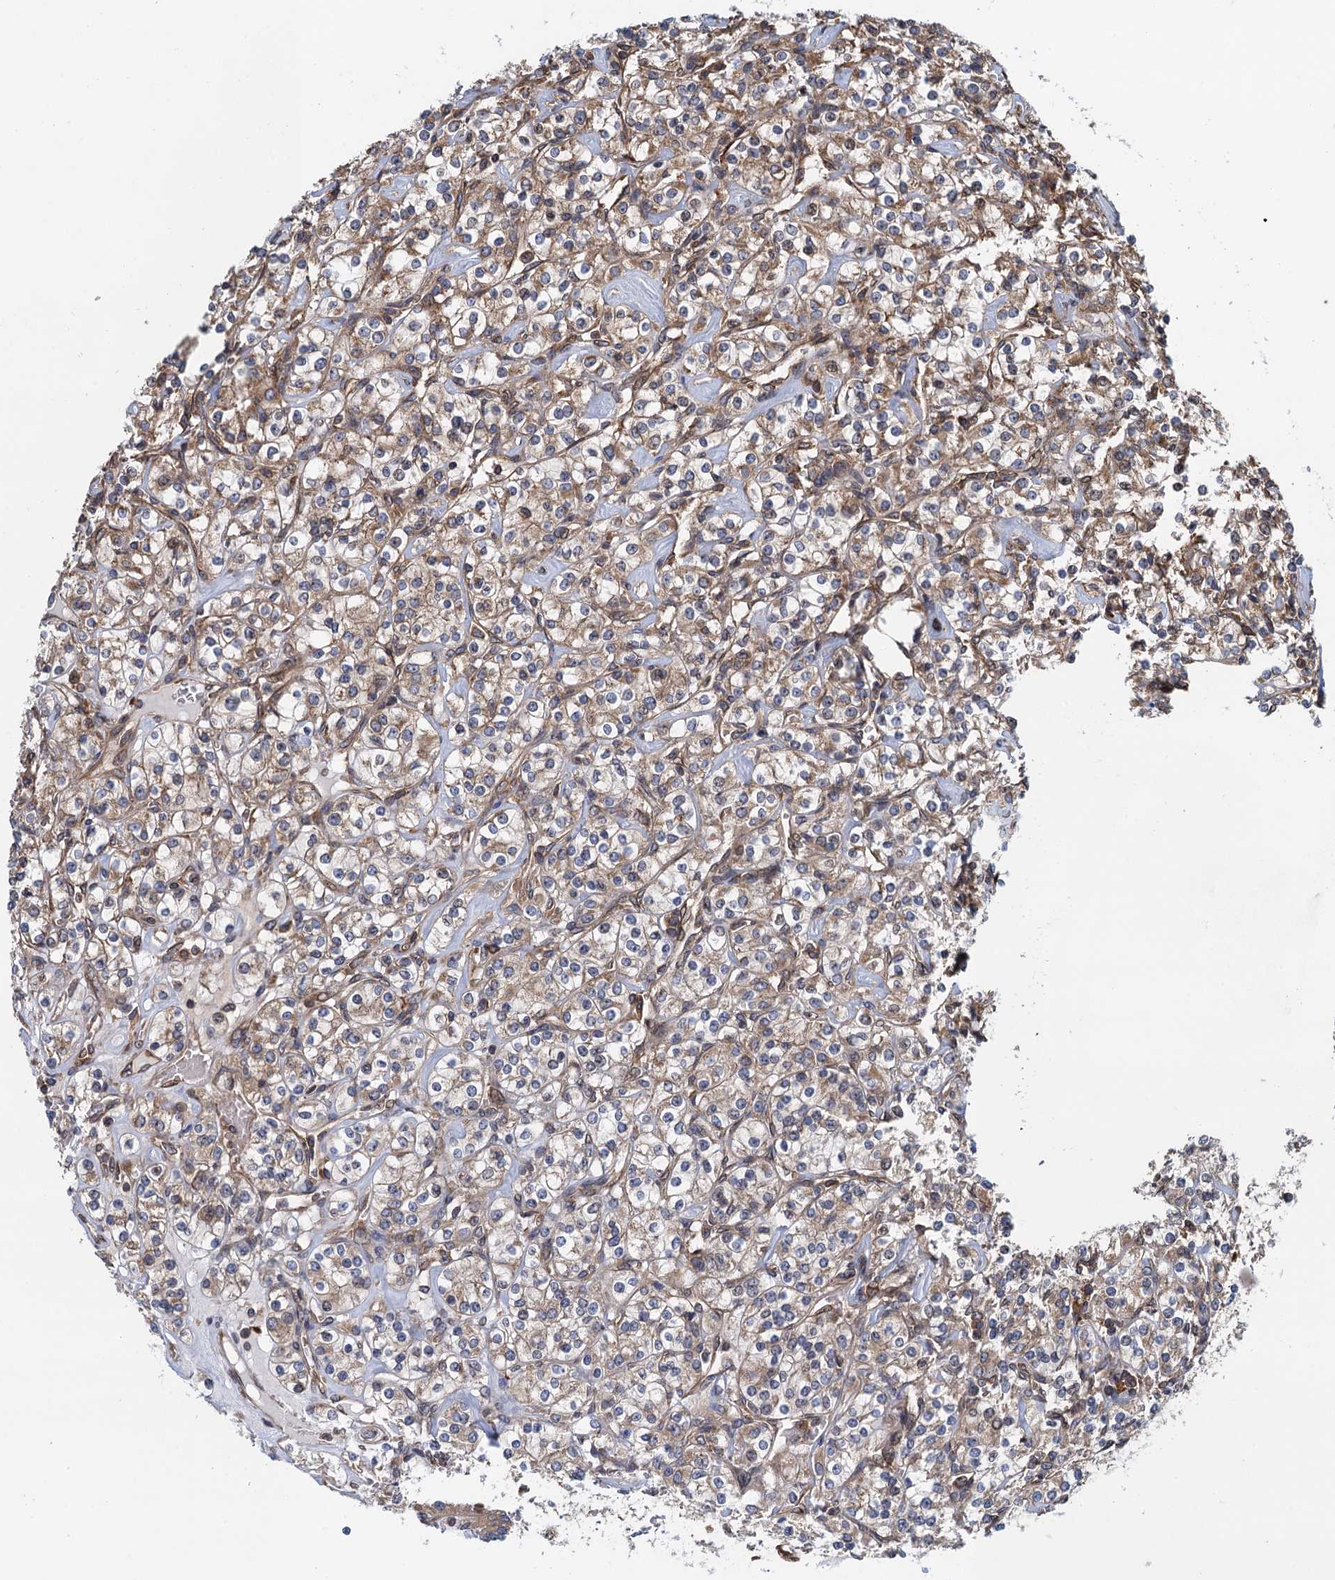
{"staining": {"intensity": "moderate", "quantity": "<25%", "location": "cytoplasmic/membranous"}, "tissue": "renal cancer", "cell_type": "Tumor cells", "image_type": "cancer", "snomed": [{"axis": "morphology", "description": "Adenocarcinoma, NOS"}, {"axis": "topography", "description": "Kidney"}], "caption": "This is a histology image of immunohistochemistry staining of renal cancer, which shows moderate expression in the cytoplasmic/membranous of tumor cells.", "gene": "MDM1", "patient": {"sex": "male", "age": 77}}